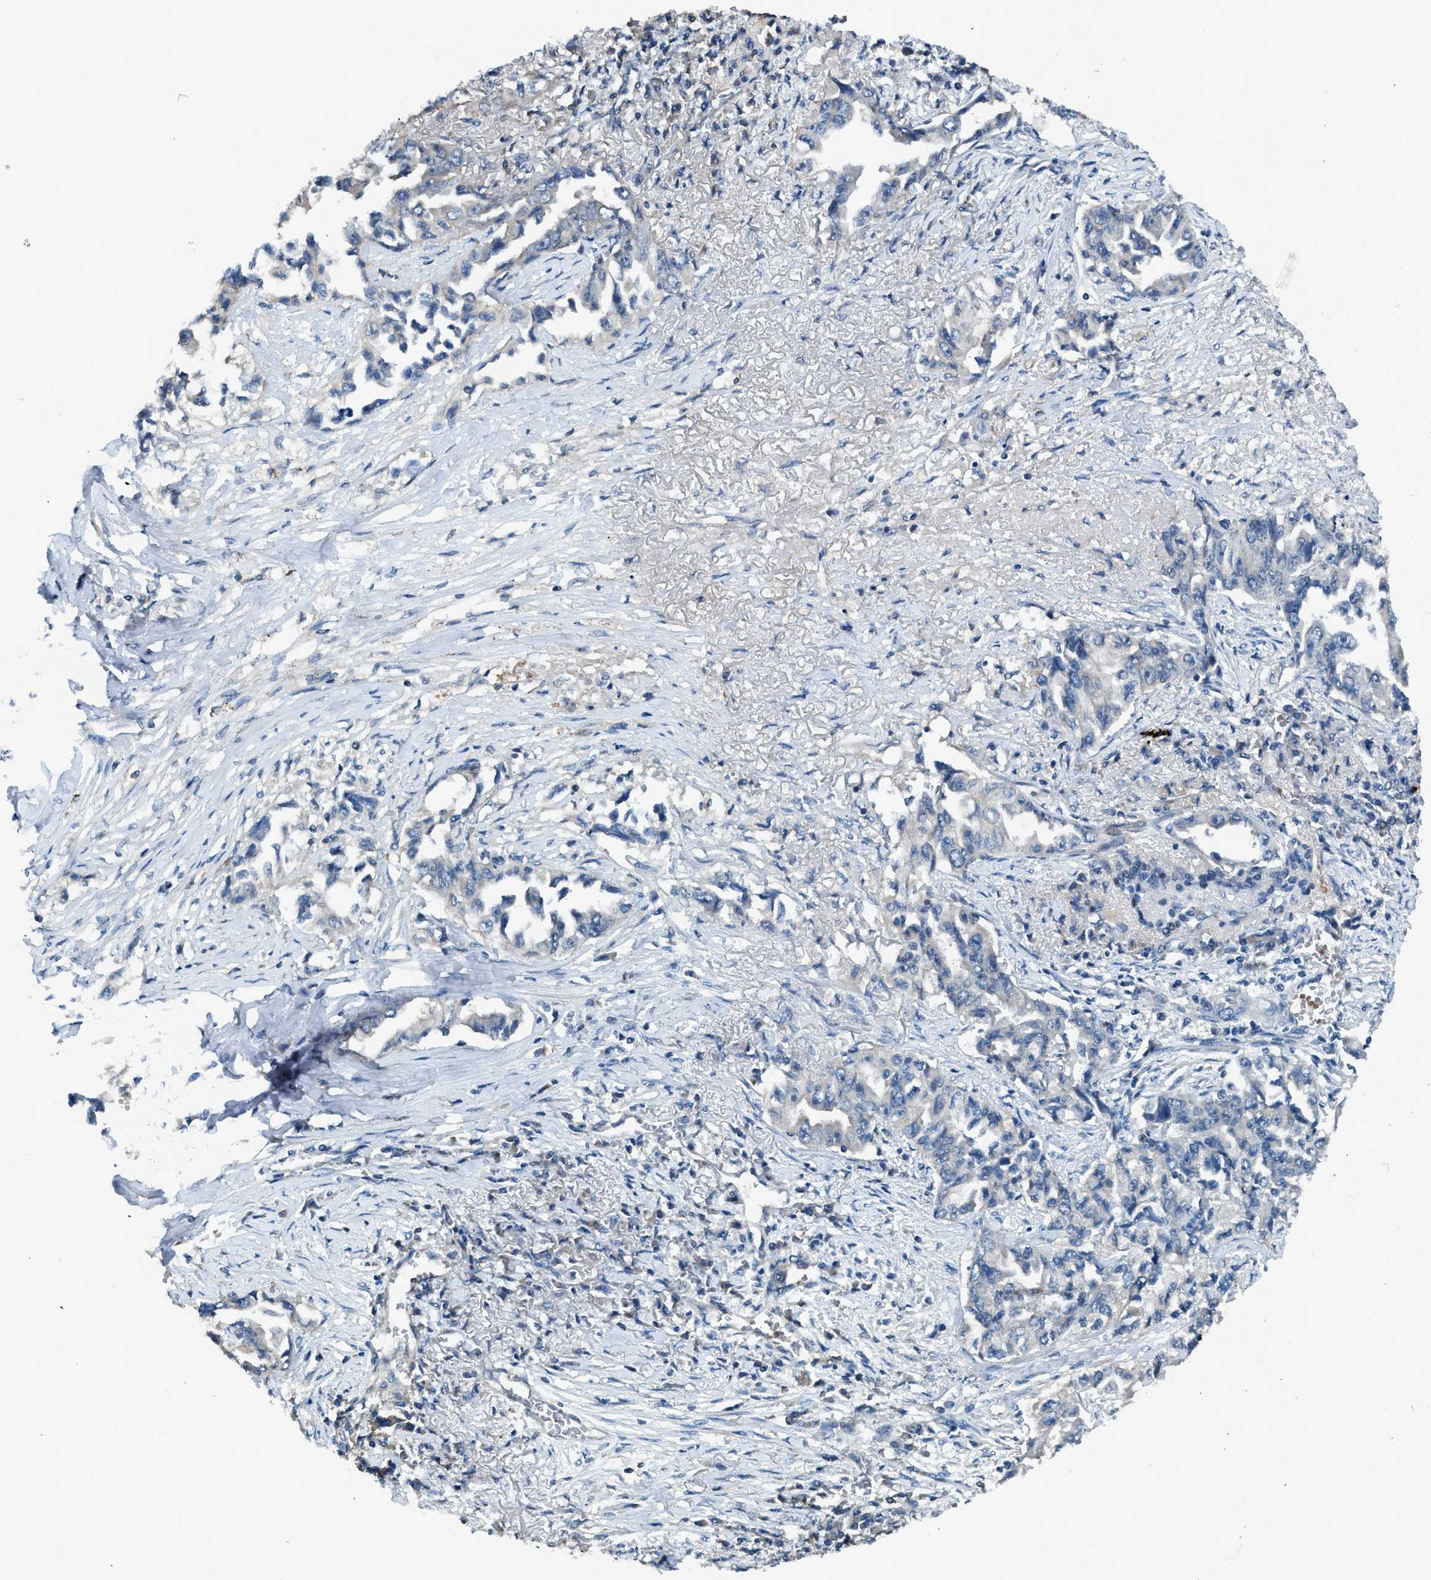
{"staining": {"intensity": "negative", "quantity": "none", "location": "none"}, "tissue": "lung cancer", "cell_type": "Tumor cells", "image_type": "cancer", "snomed": [{"axis": "morphology", "description": "Adenocarcinoma, NOS"}, {"axis": "topography", "description": "Lung"}], "caption": "This is an immunohistochemistry (IHC) micrograph of adenocarcinoma (lung). There is no staining in tumor cells.", "gene": "LMLN", "patient": {"sex": "female", "age": 51}}